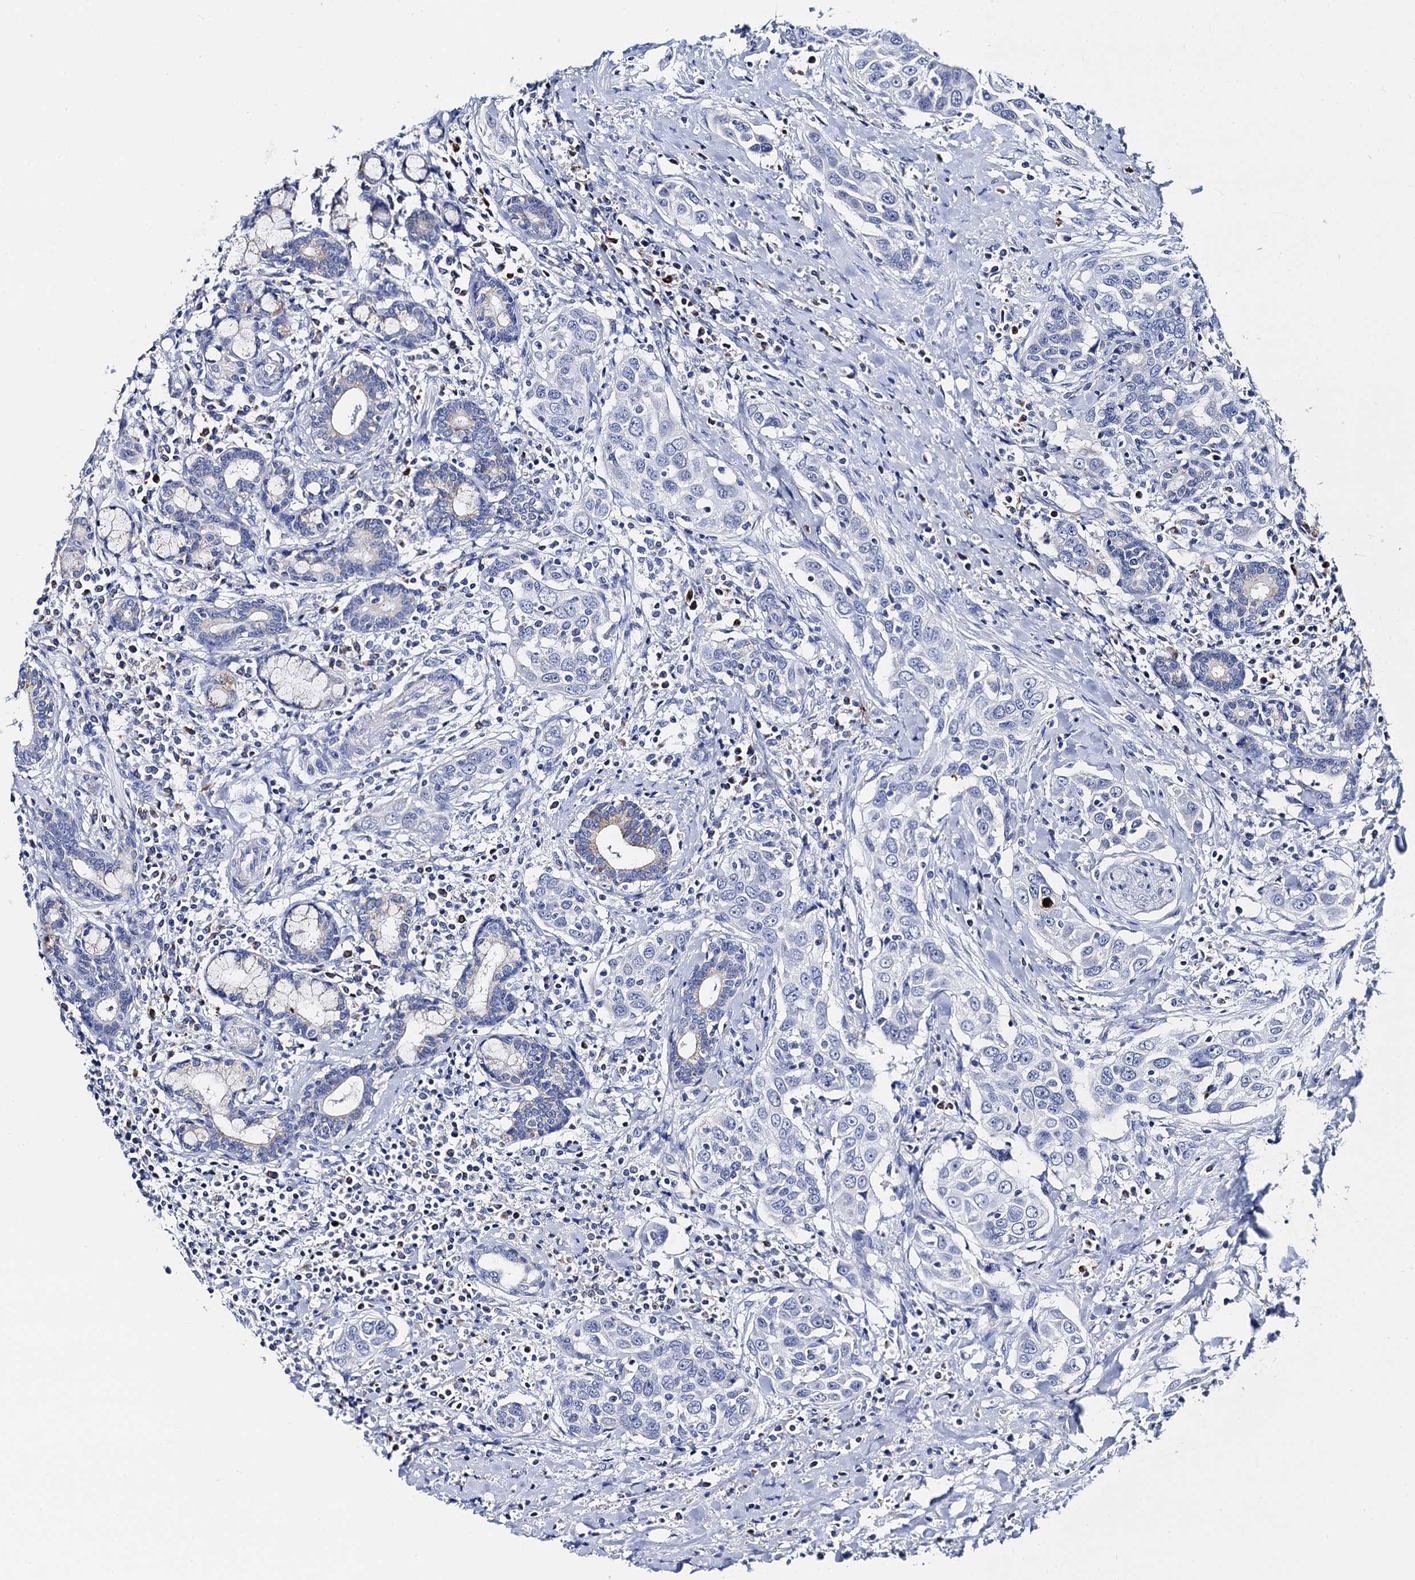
{"staining": {"intensity": "negative", "quantity": "none", "location": "none"}, "tissue": "head and neck cancer", "cell_type": "Tumor cells", "image_type": "cancer", "snomed": [{"axis": "morphology", "description": "Squamous cell carcinoma, NOS"}, {"axis": "topography", "description": "Oral tissue"}, {"axis": "topography", "description": "Head-Neck"}], "caption": "IHC micrograph of head and neck cancer stained for a protein (brown), which reveals no positivity in tumor cells. Nuclei are stained in blue.", "gene": "ACADSB", "patient": {"sex": "female", "age": 50}}